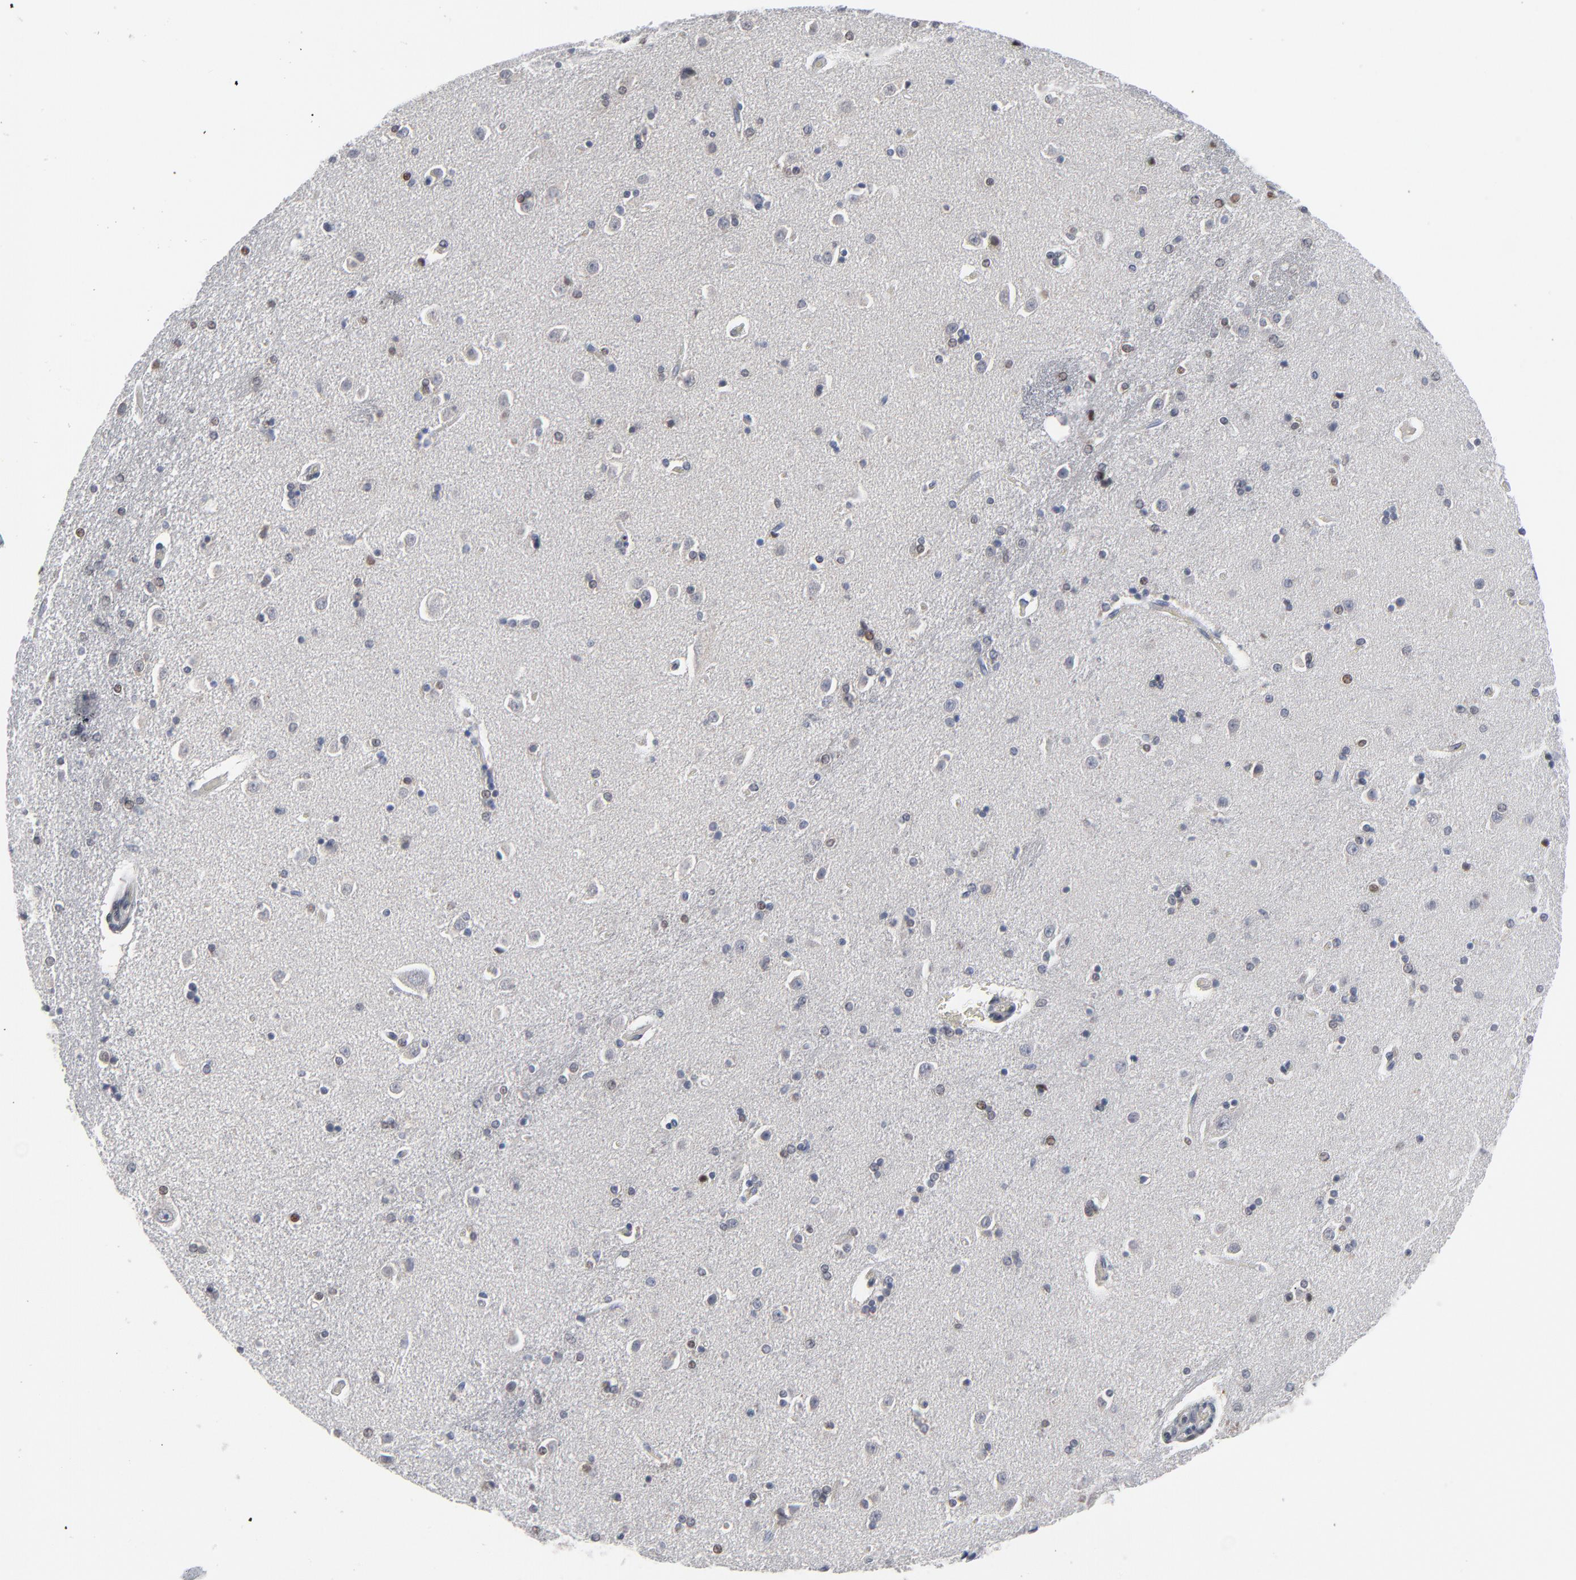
{"staining": {"intensity": "moderate", "quantity": "25%-75%", "location": "nuclear"}, "tissue": "caudate", "cell_type": "Glial cells", "image_type": "normal", "snomed": [{"axis": "morphology", "description": "Normal tissue, NOS"}, {"axis": "topography", "description": "Lateral ventricle wall"}], "caption": "An immunohistochemistry image of normal tissue is shown. Protein staining in brown shows moderate nuclear positivity in caudate within glial cells. Nuclei are stained in blue.", "gene": "FOXN2", "patient": {"sex": "female", "age": 54}}